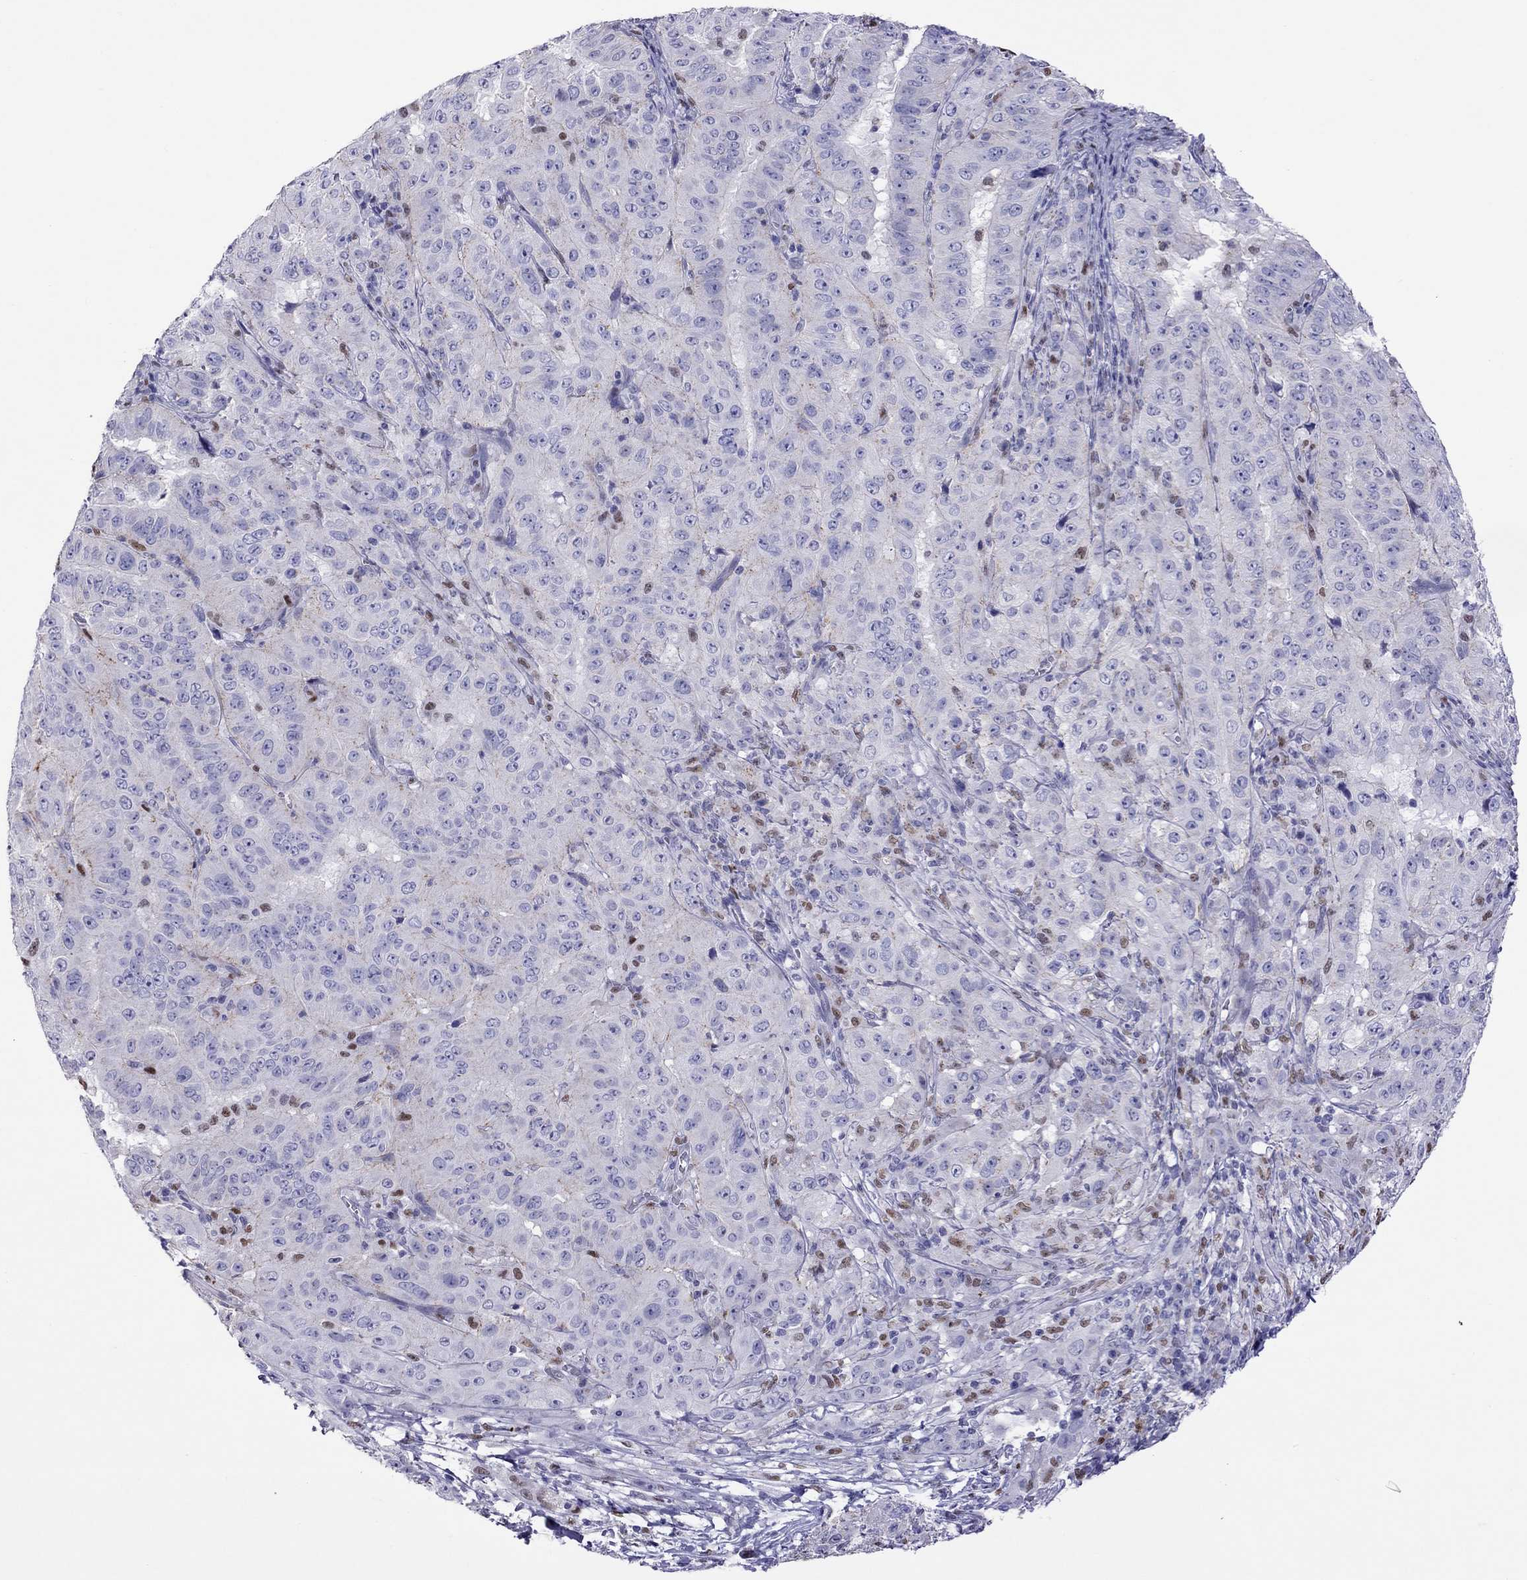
{"staining": {"intensity": "negative", "quantity": "none", "location": "none"}, "tissue": "pancreatic cancer", "cell_type": "Tumor cells", "image_type": "cancer", "snomed": [{"axis": "morphology", "description": "Adenocarcinoma, NOS"}, {"axis": "topography", "description": "Pancreas"}], "caption": "The histopathology image demonstrates no significant positivity in tumor cells of pancreatic cancer (adenocarcinoma).", "gene": "MPZ", "patient": {"sex": "male", "age": 63}}